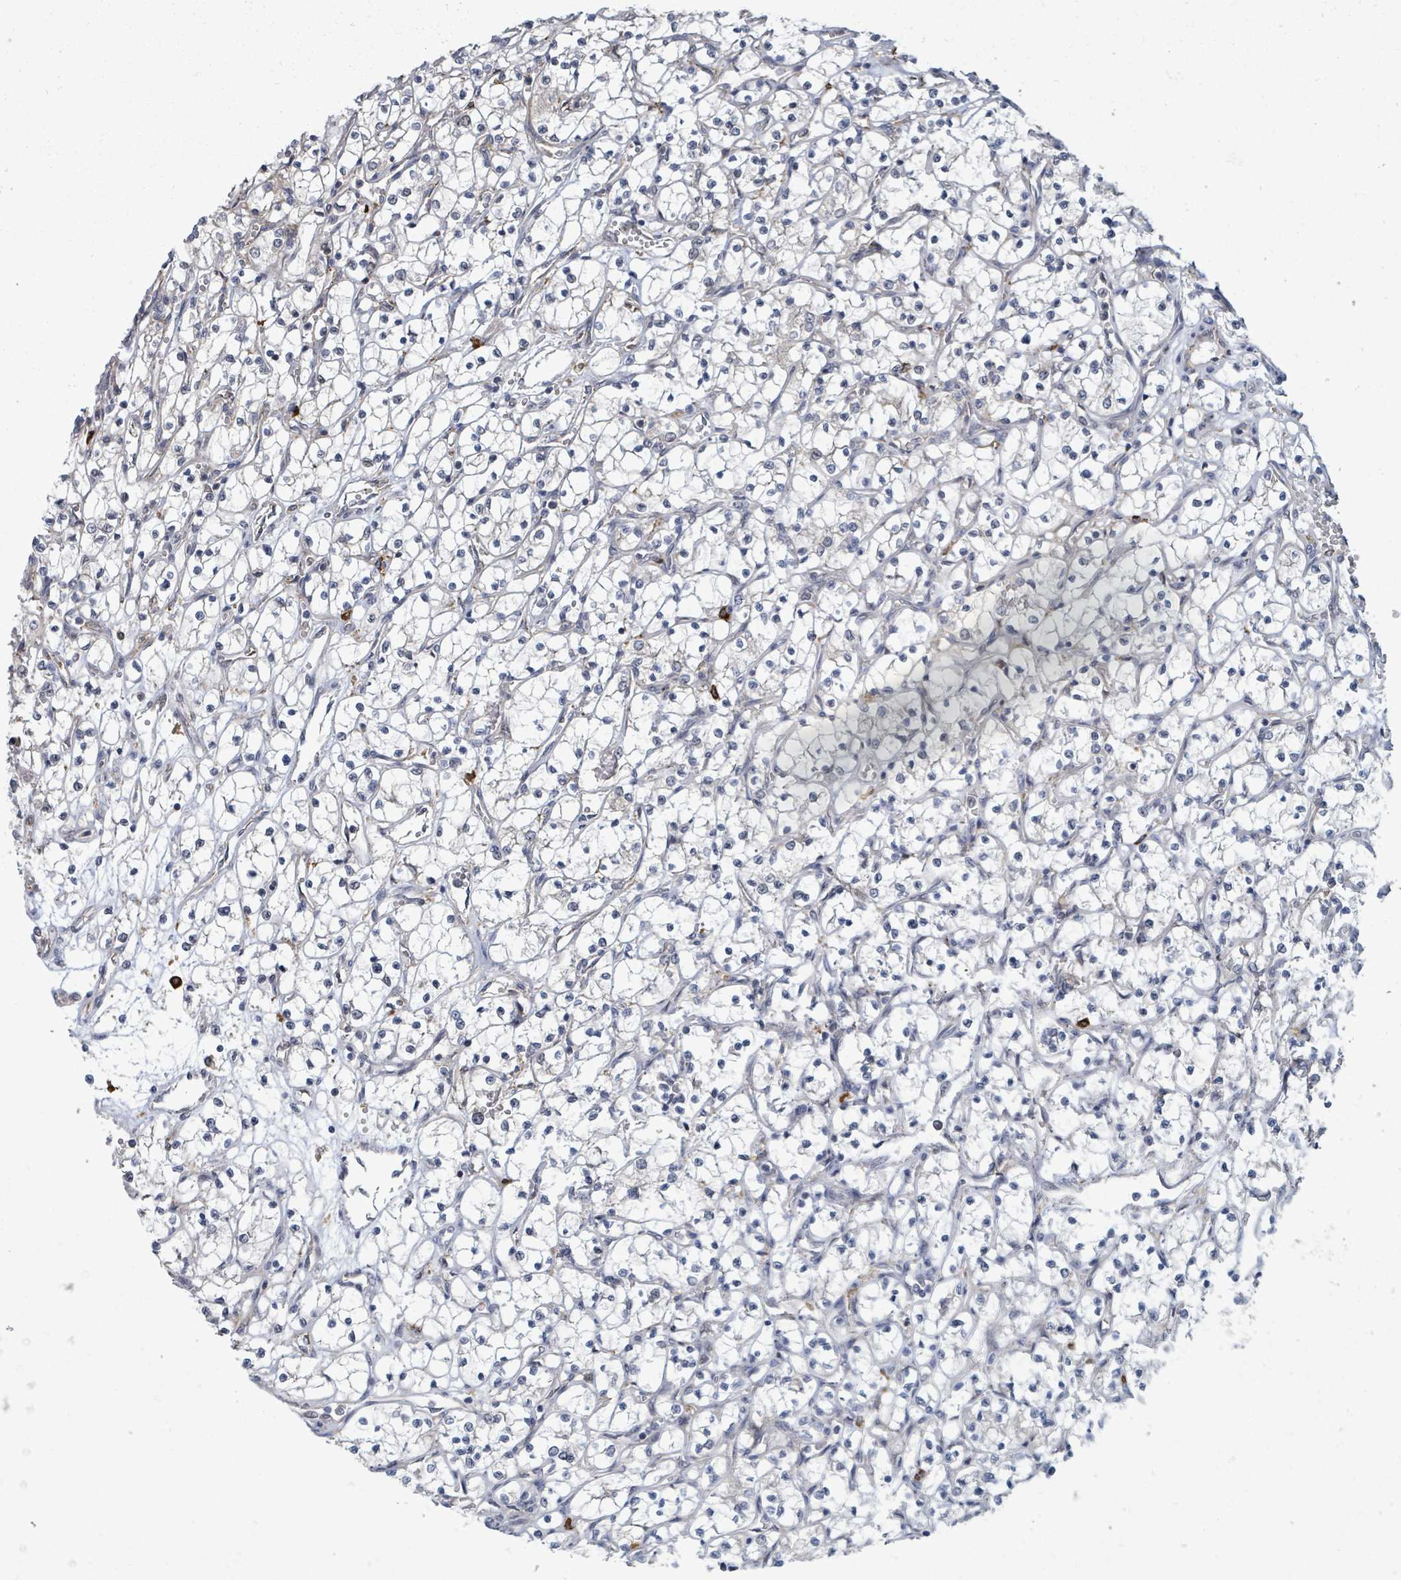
{"staining": {"intensity": "negative", "quantity": "none", "location": "none"}, "tissue": "renal cancer", "cell_type": "Tumor cells", "image_type": "cancer", "snomed": [{"axis": "morphology", "description": "Adenocarcinoma, NOS"}, {"axis": "topography", "description": "Kidney"}], "caption": "The photomicrograph shows no staining of tumor cells in renal cancer. The staining was performed using DAB to visualize the protein expression in brown, while the nuclei were stained in blue with hematoxylin (Magnification: 20x).", "gene": "SHROOM2", "patient": {"sex": "female", "age": 69}}